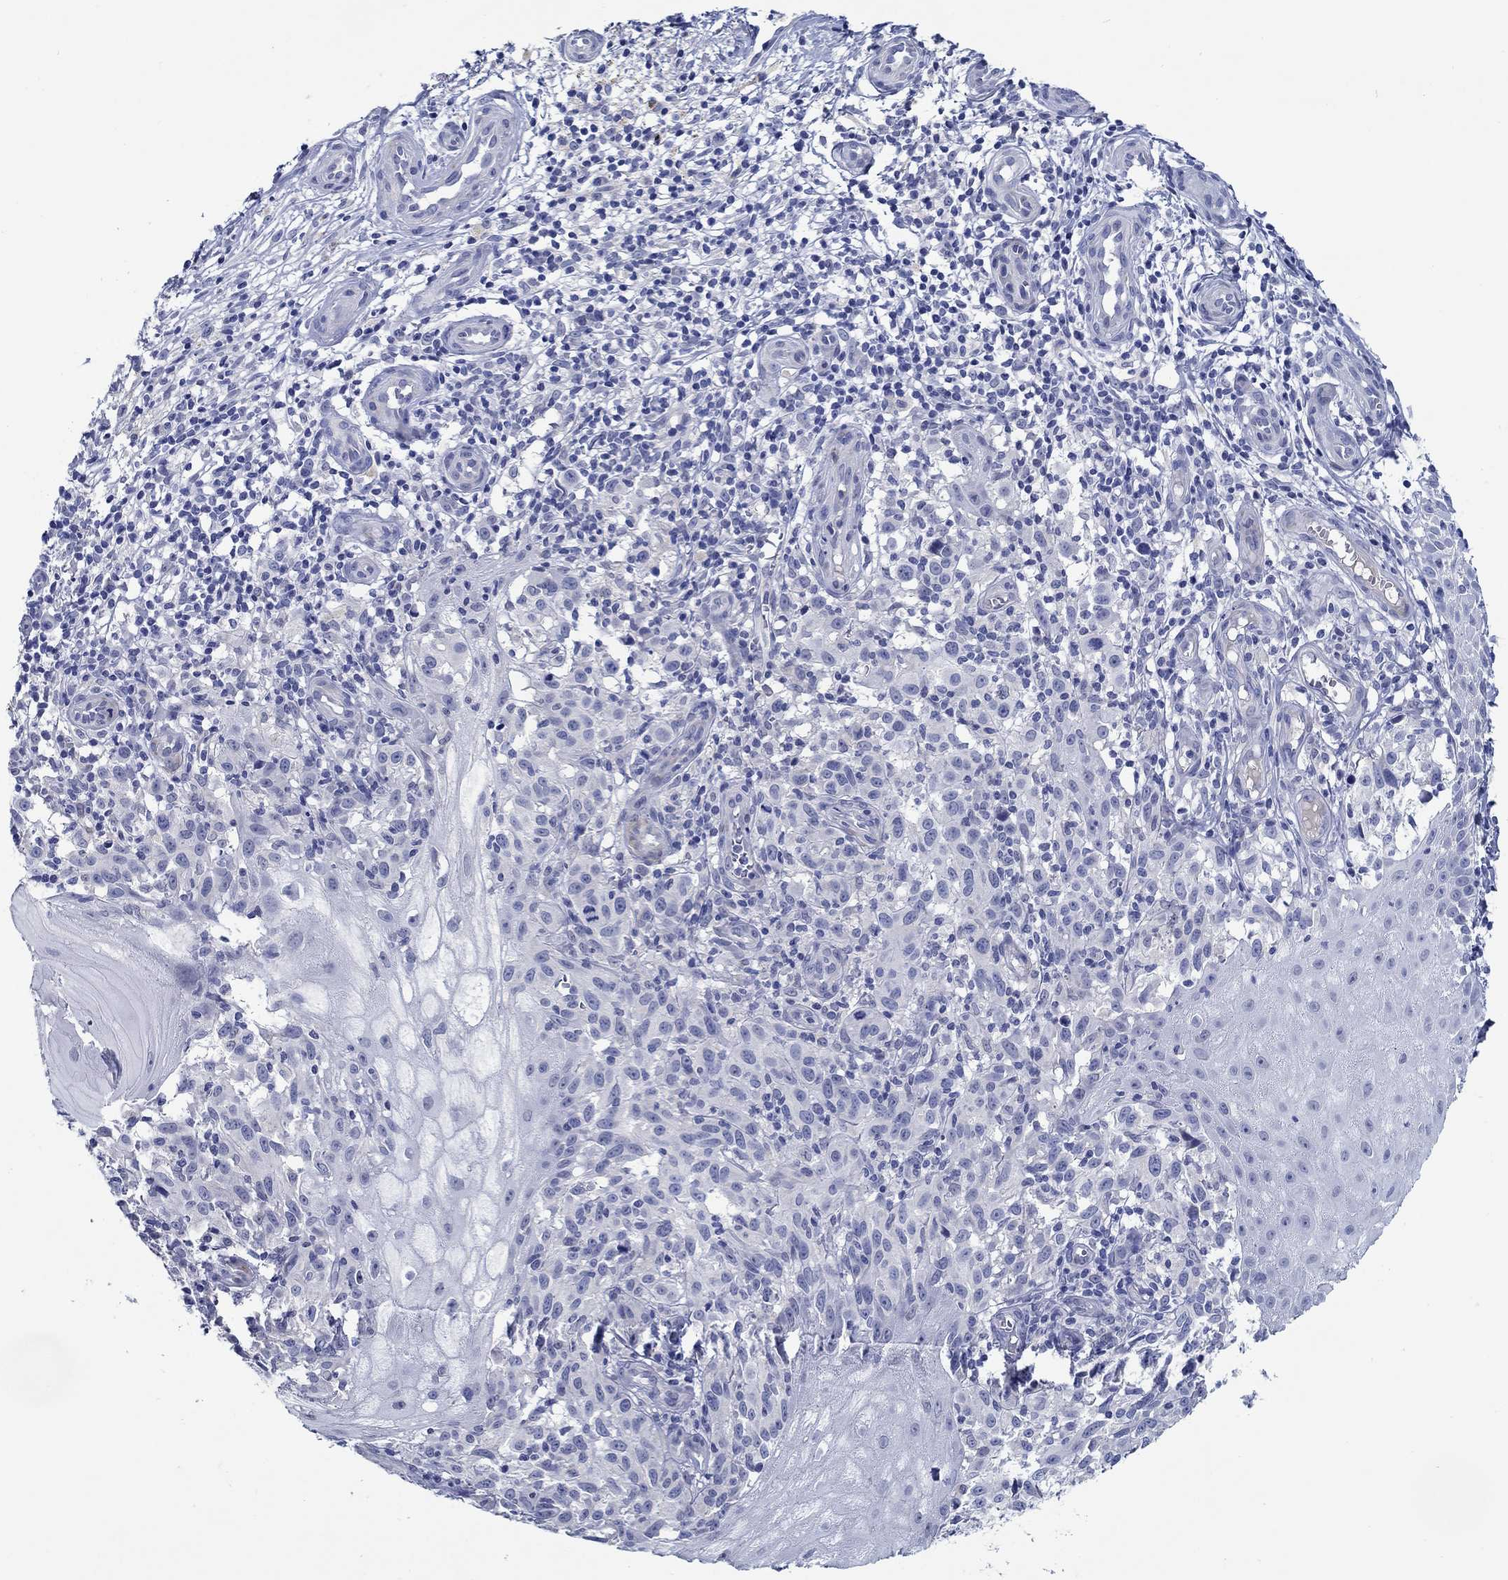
{"staining": {"intensity": "negative", "quantity": "none", "location": "none"}, "tissue": "melanoma", "cell_type": "Tumor cells", "image_type": "cancer", "snomed": [{"axis": "morphology", "description": "Malignant melanoma, NOS"}, {"axis": "topography", "description": "Skin"}], "caption": "Tumor cells show no significant protein expression in melanoma.", "gene": "MC2R", "patient": {"sex": "female", "age": 53}}